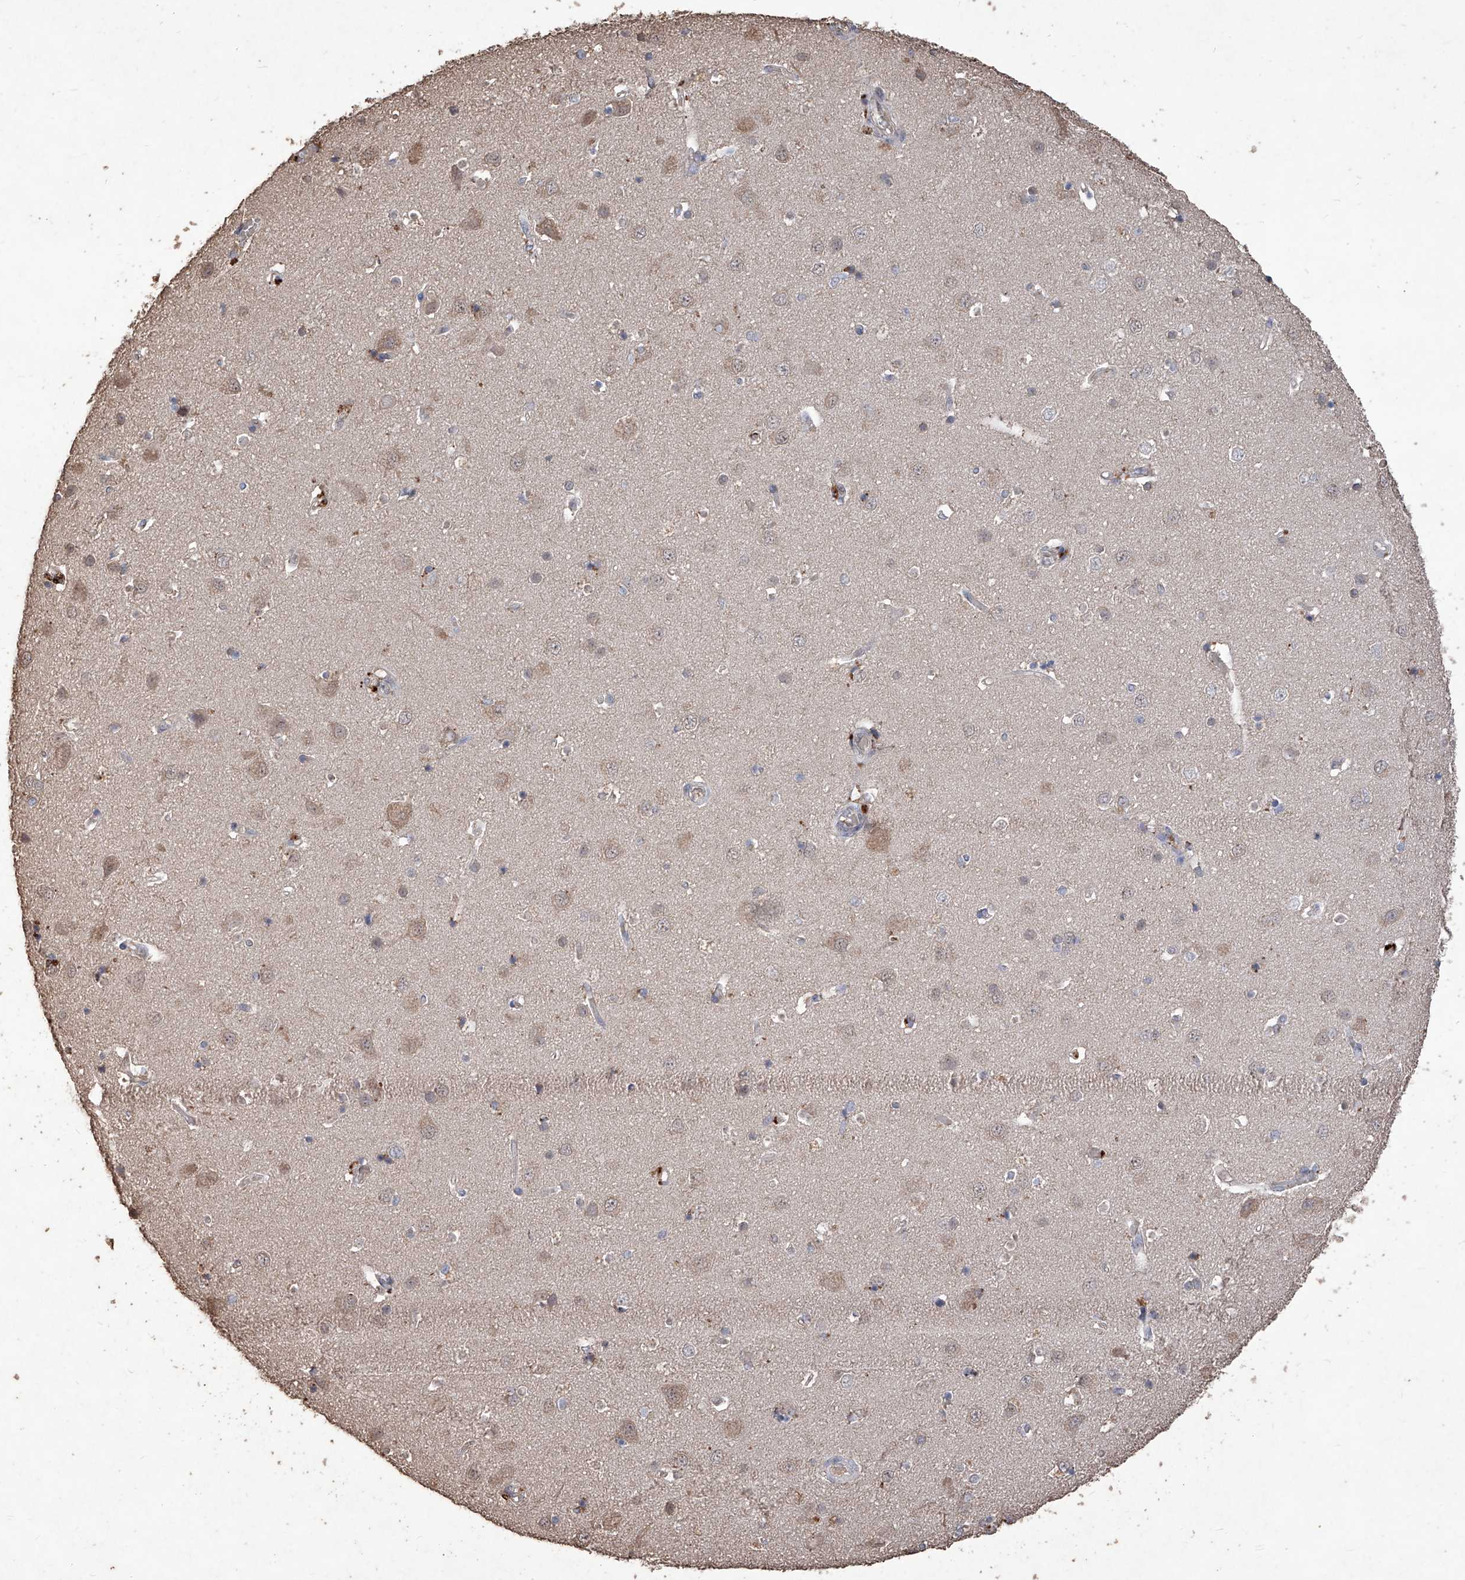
{"staining": {"intensity": "moderate", "quantity": "<25%", "location": "cytoplasmic/membranous"}, "tissue": "cerebral cortex", "cell_type": "Endothelial cells", "image_type": "normal", "snomed": [{"axis": "morphology", "description": "Normal tissue, NOS"}, {"axis": "topography", "description": "Cerebral cortex"}], "caption": "Immunohistochemistry (IHC) micrograph of unremarkable cerebral cortex stained for a protein (brown), which shows low levels of moderate cytoplasmic/membranous positivity in about <25% of endothelial cells.", "gene": "EML1", "patient": {"sex": "male", "age": 54}}